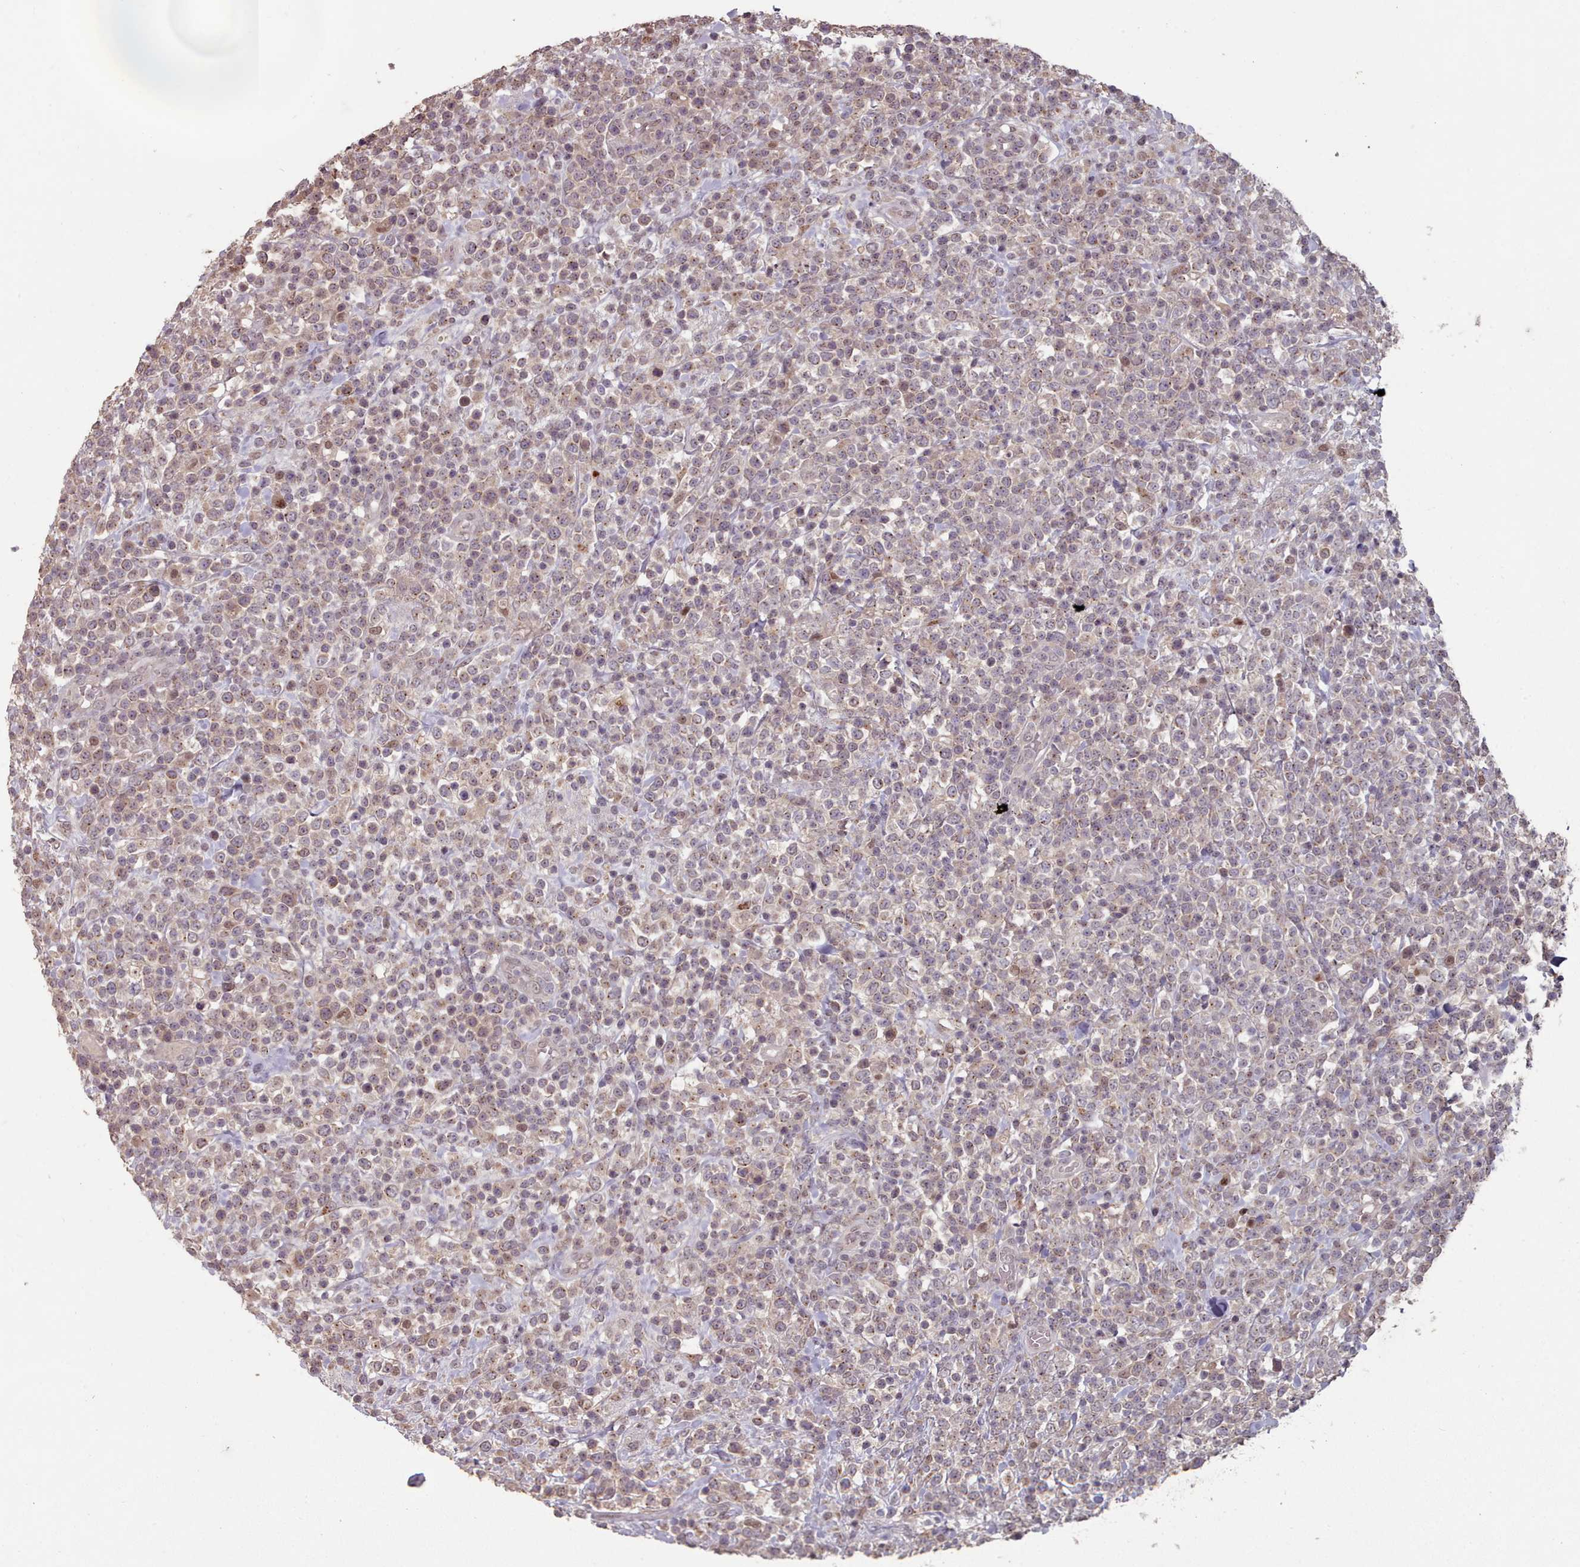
{"staining": {"intensity": "weak", "quantity": "25%-75%", "location": "cytoplasmic/membranous,nuclear"}, "tissue": "lymphoma", "cell_type": "Tumor cells", "image_type": "cancer", "snomed": [{"axis": "morphology", "description": "Malignant lymphoma, non-Hodgkin's type, High grade"}, {"axis": "topography", "description": "Colon"}], "caption": "Brown immunohistochemical staining in lymphoma demonstrates weak cytoplasmic/membranous and nuclear positivity in about 25%-75% of tumor cells. (DAB (3,3'-diaminobenzidine) IHC with brightfield microscopy, high magnification).", "gene": "ERCC6L", "patient": {"sex": "female", "age": 53}}